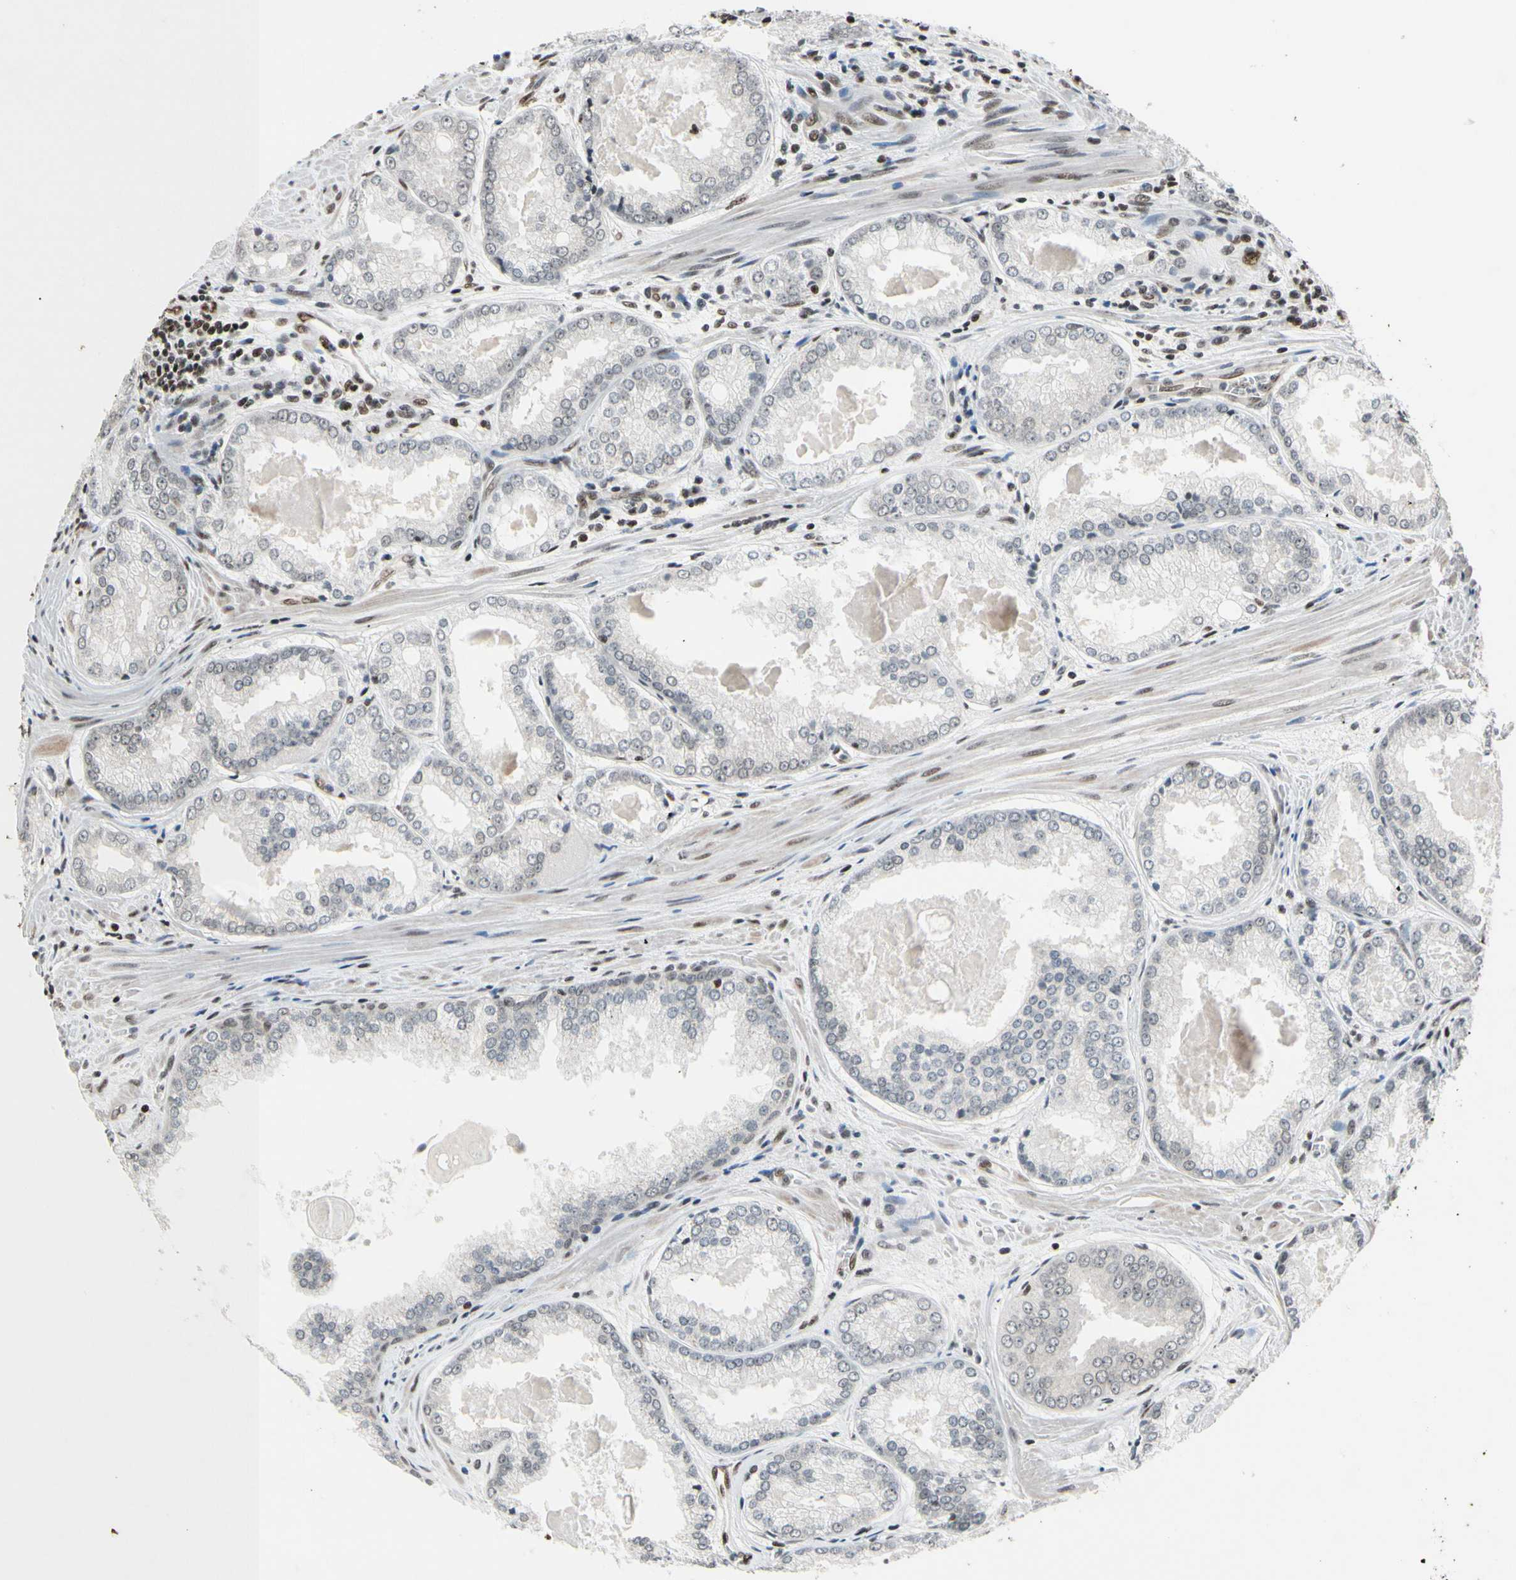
{"staining": {"intensity": "weak", "quantity": ">75%", "location": "nuclear"}, "tissue": "prostate cancer", "cell_type": "Tumor cells", "image_type": "cancer", "snomed": [{"axis": "morphology", "description": "Adenocarcinoma, Low grade"}, {"axis": "topography", "description": "Prostate"}], "caption": "The micrograph reveals immunohistochemical staining of low-grade adenocarcinoma (prostate). There is weak nuclear staining is appreciated in about >75% of tumor cells.", "gene": "RECQL", "patient": {"sex": "male", "age": 64}}